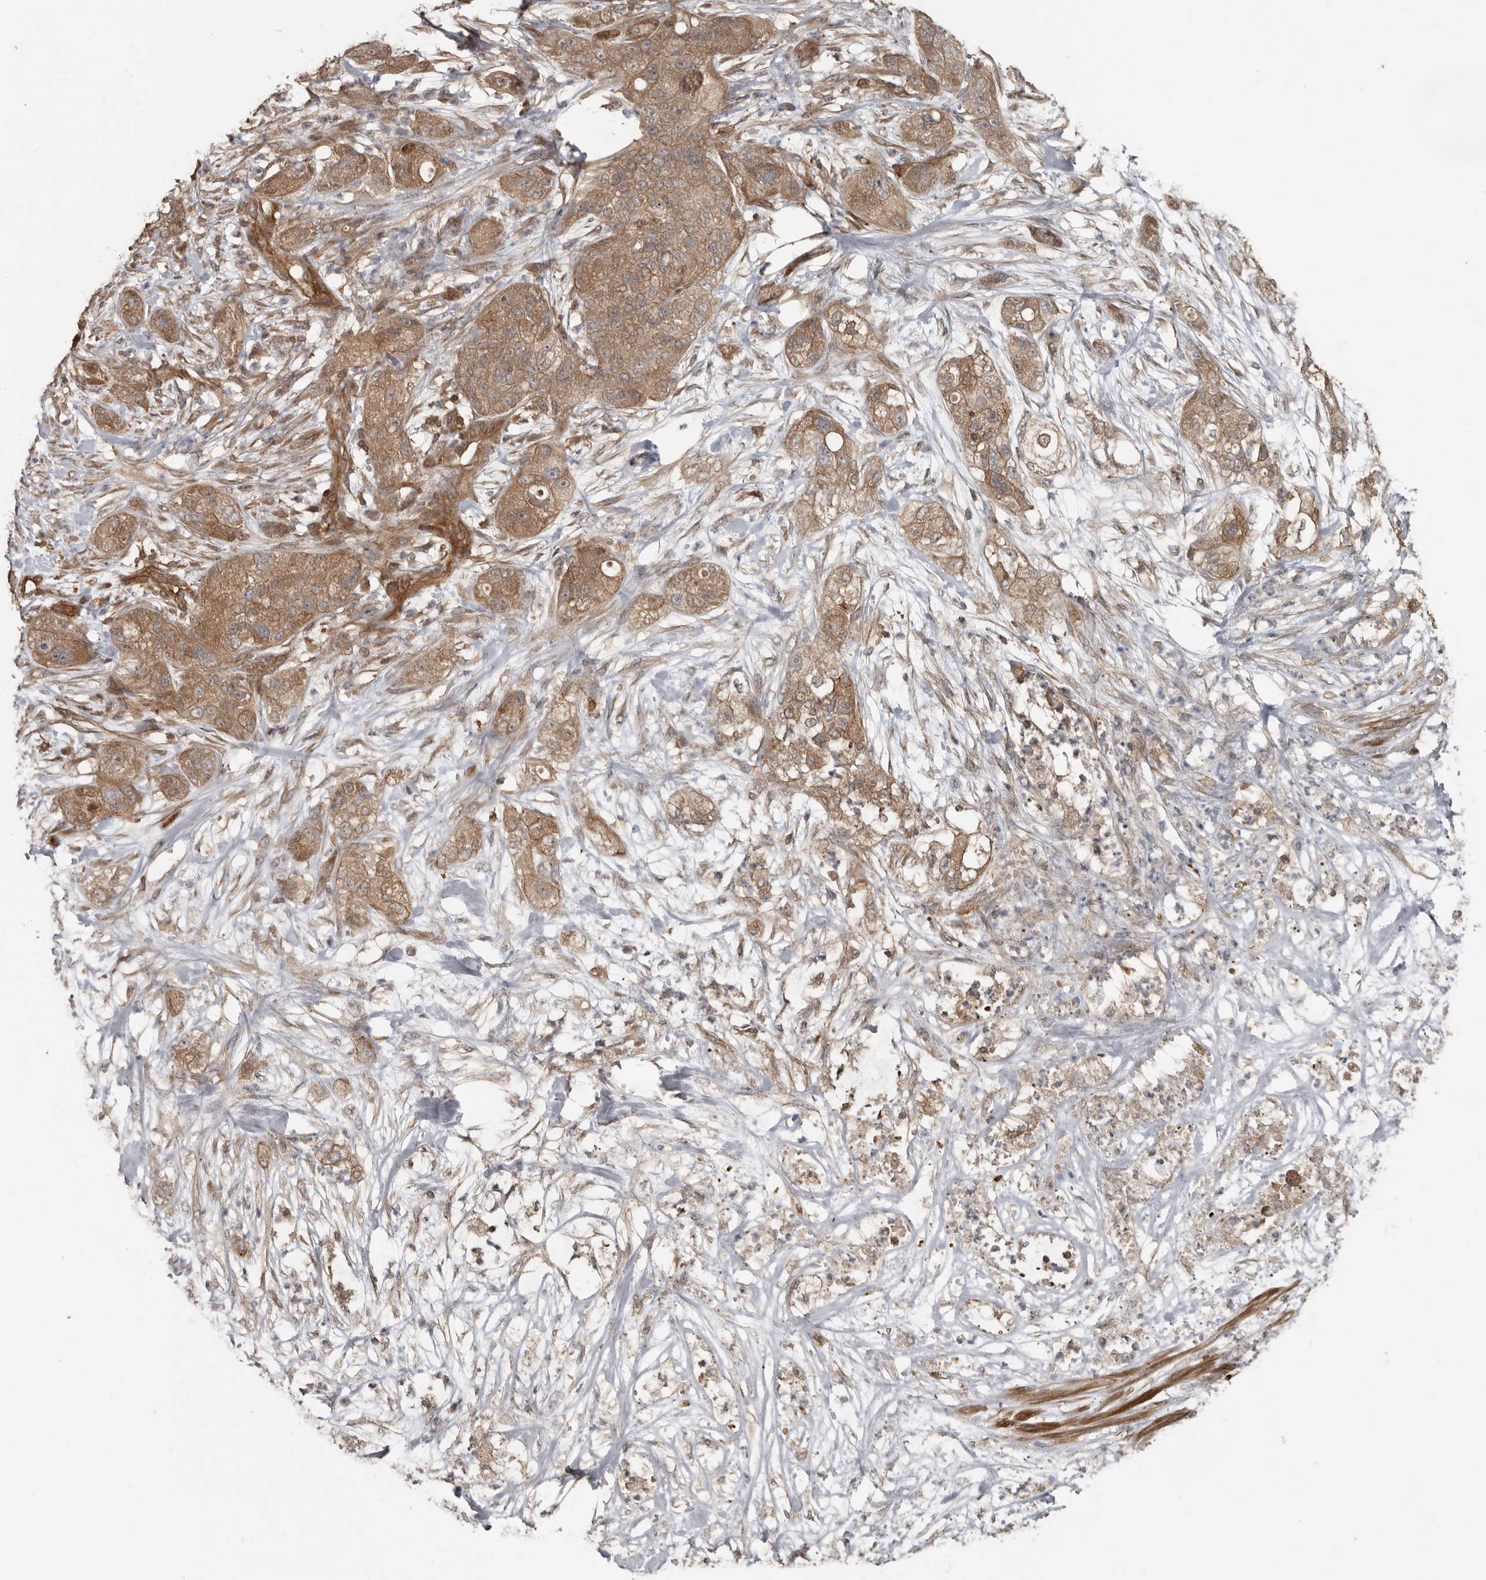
{"staining": {"intensity": "moderate", "quantity": ">75%", "location": "cytoplasmic/membranous"}, "tissue": "pancreatic cancer", "cell_type": "Tumor cells", "image_type": "cancer", "snomed": [{"axis": "morphology", "description": "Adenocarcinoma, NOS"}, {"axis": "topography", "description": "Pancreas"}], "caption": "Moderate cytoplasmic/membranous staining is seen in about >75% of tumor cells in pancreatic cancer (adenocarcinoma).", "gene": "EXOC3L1", "patient": {"sex": "female", "age": 78}}